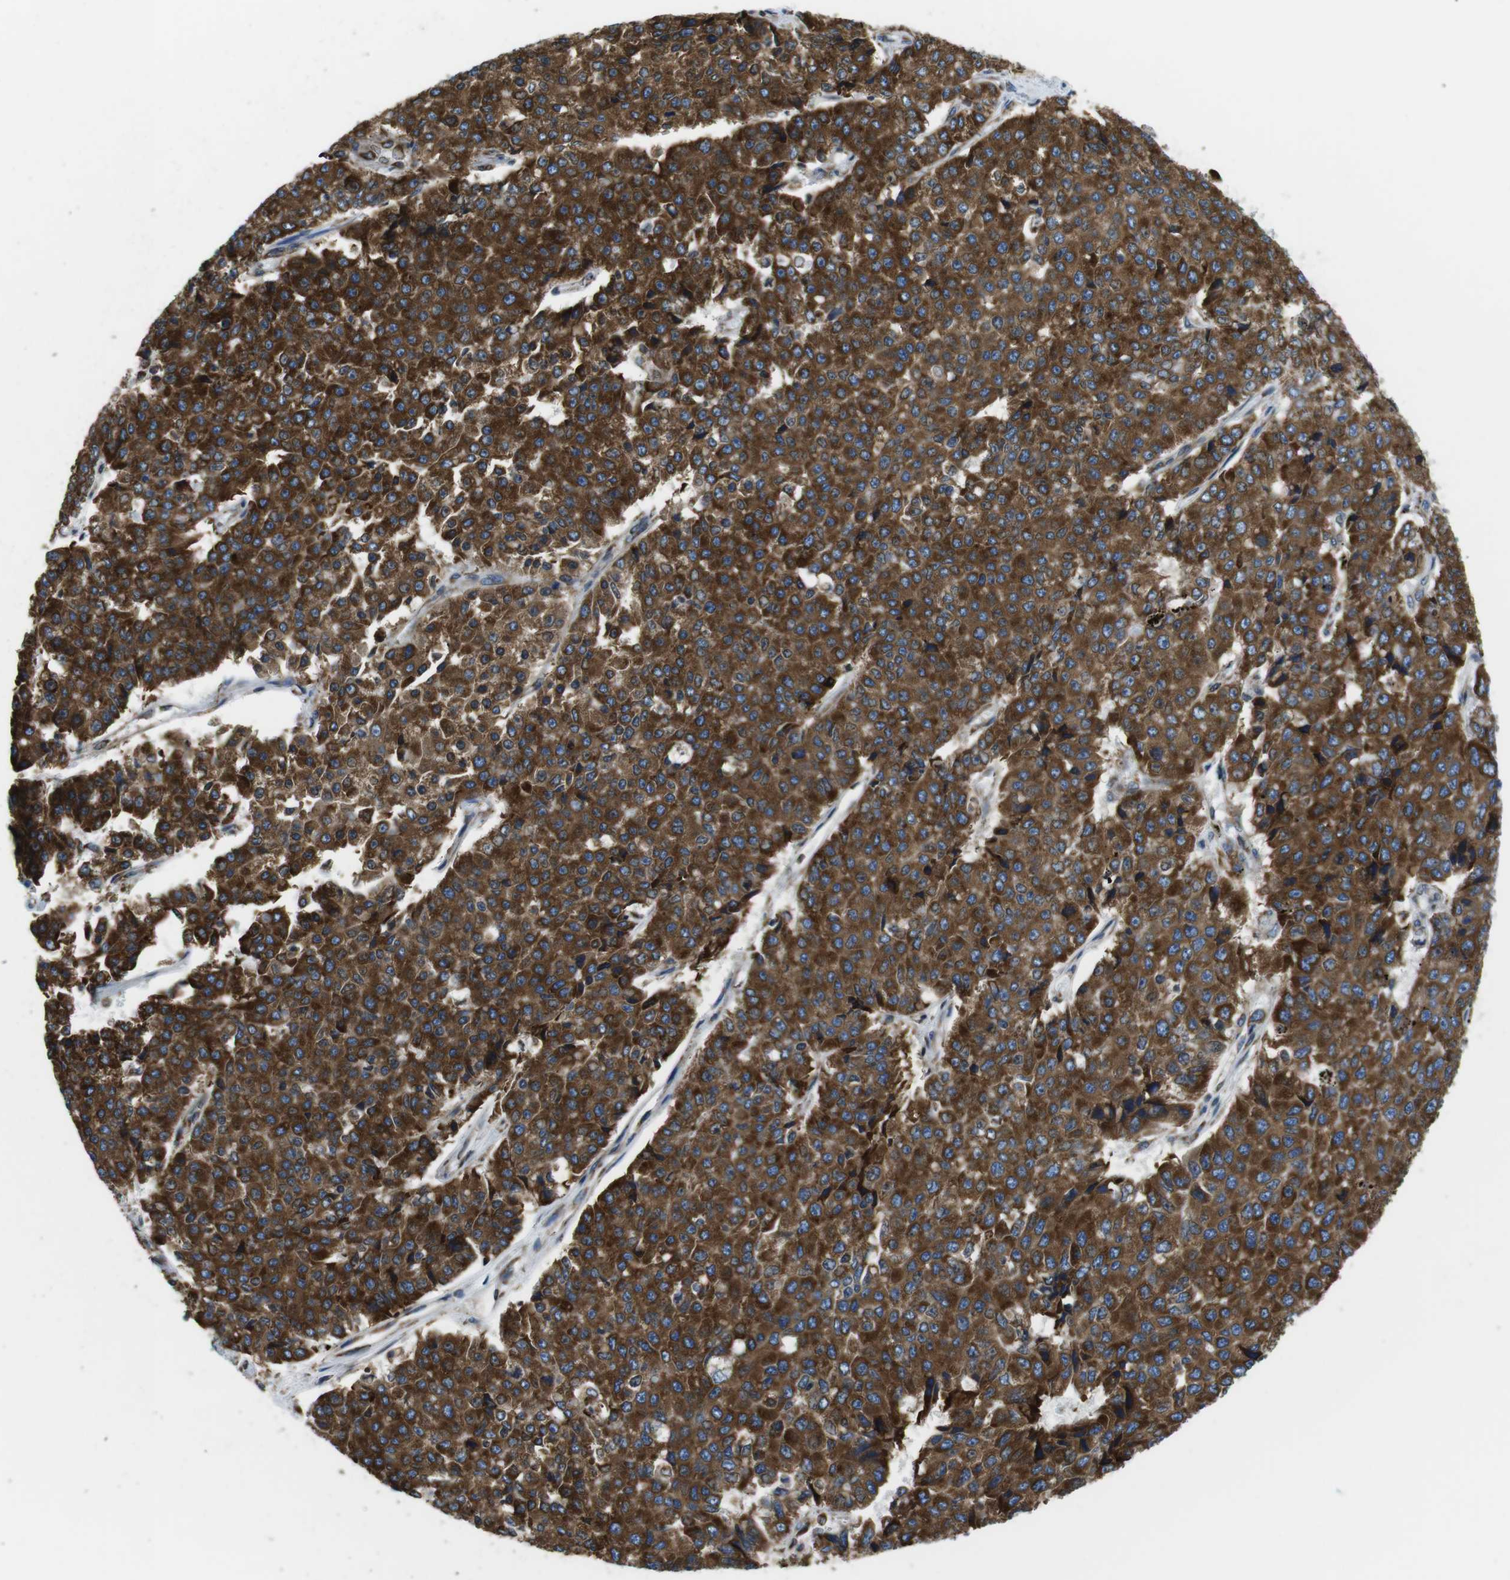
{"staining": {"intensity": "strong", "quantity": ">75%", "location": "cytoplasmic/membranous"}, "tissue": "pancreatic cancer", "cell_type": "Tumor cells", "image_type": "cancer", "snomed": [{"axis": "morphology", "description": "Adenocarcinoma, NOS"}, {"axis": "topography", "description": "Pancreas"}], "caption": "Brown immunohistochemical staining in pancreatic cancer reveals strong cytoplasmic/membranous staining in about >75% of tumor cells. (Brightfield microscopy of DAB IHC at high magnification).", "gene": "UGGT1", "patient": {"sex": "male", "age": 50}}